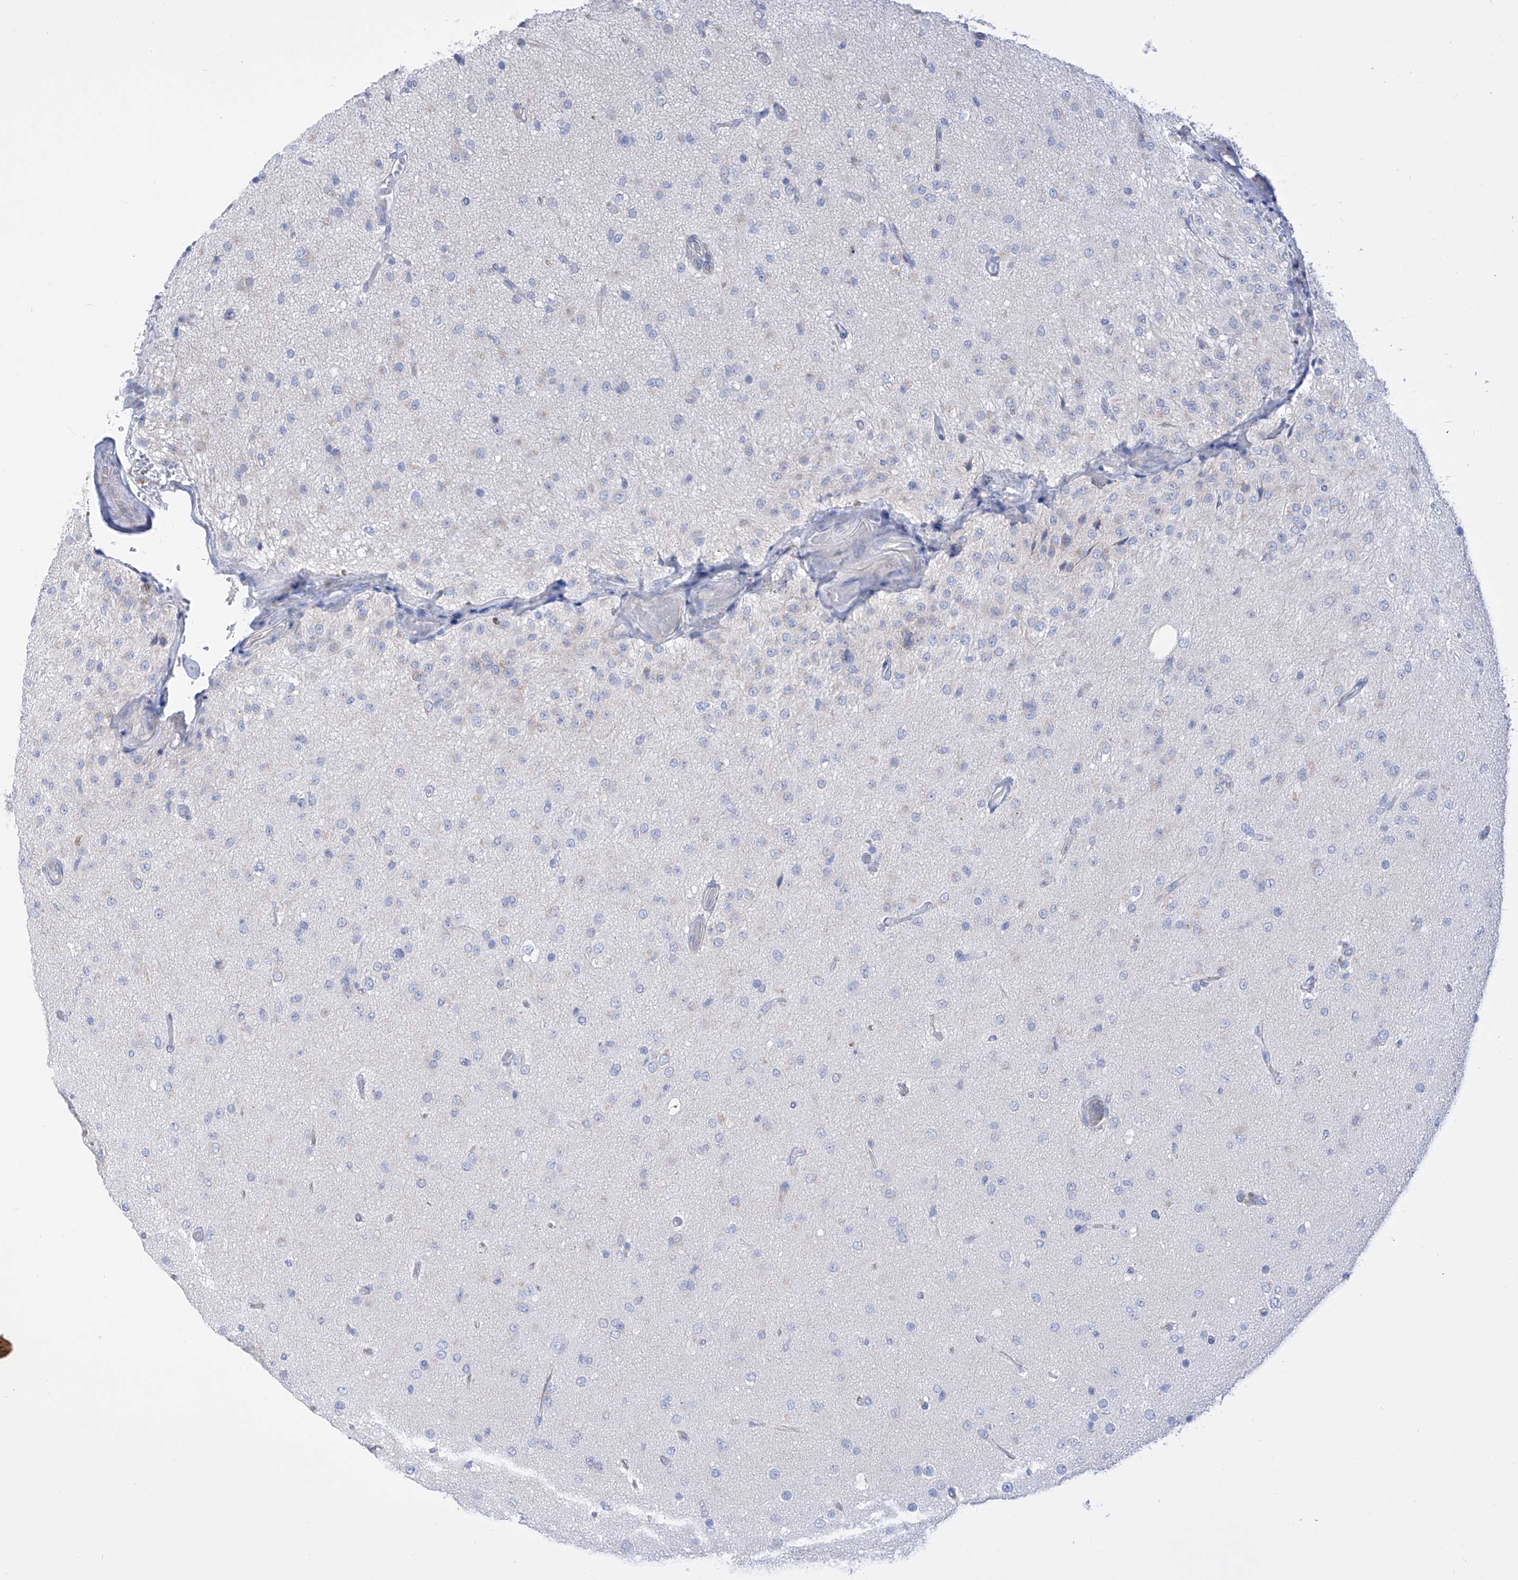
{"staining": {"intensity": "negative", "quantity": "none", "location": "none"}, "tissue": "glioma", "cell_type": "Tumor cells", "image_type": "cancer", "snomed": [{"axis": "morphology", "description": "Glioma, malignant, Low grade"}, {"axis": "topography", "description": "Brain"}], "caption": "Micrograph shows no protein expression in tumor cells of low-grade glioma (malignant) tissue.", "gene": "FLG", "patient": {"sex": "male", "age": 65}}